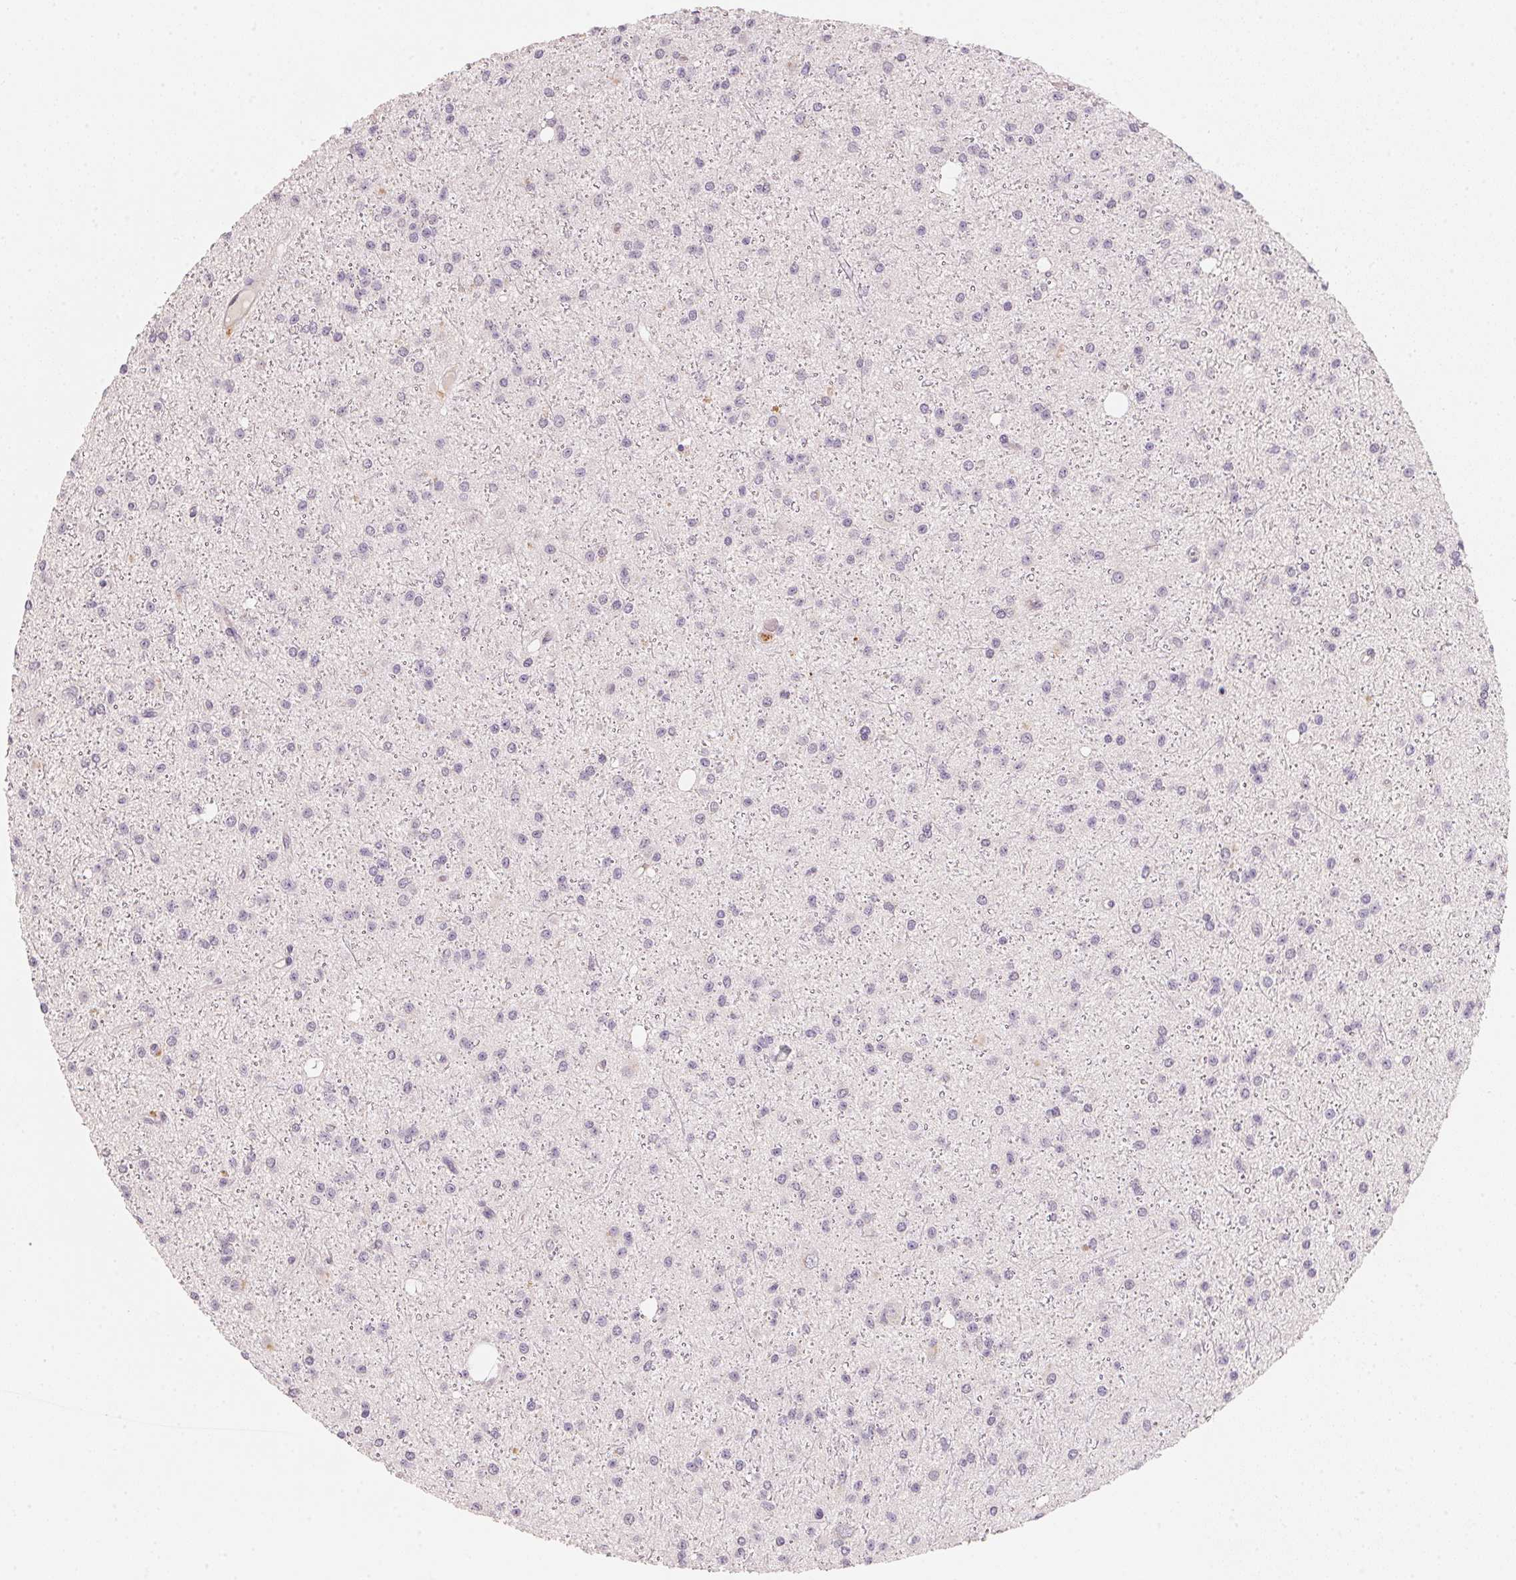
{"staining": {"intensity": "negative", "quantity": "none", "location": "none"}, "tissue": "glioma", "cell_type": "Tumor cells", "image_type": "cancer", "snomed": [{"axis": "morphology", "description": "Glioma, malignant, Low grade"}, {"axis": "topography", "description": "Brain"}], "caption": "DAB immunohistochemical staining of malignant glioma (low-grade) reveals no significant staining in tumor cells.", "gene": "TREH", "patient": {"sex": "male", "age": 27}}